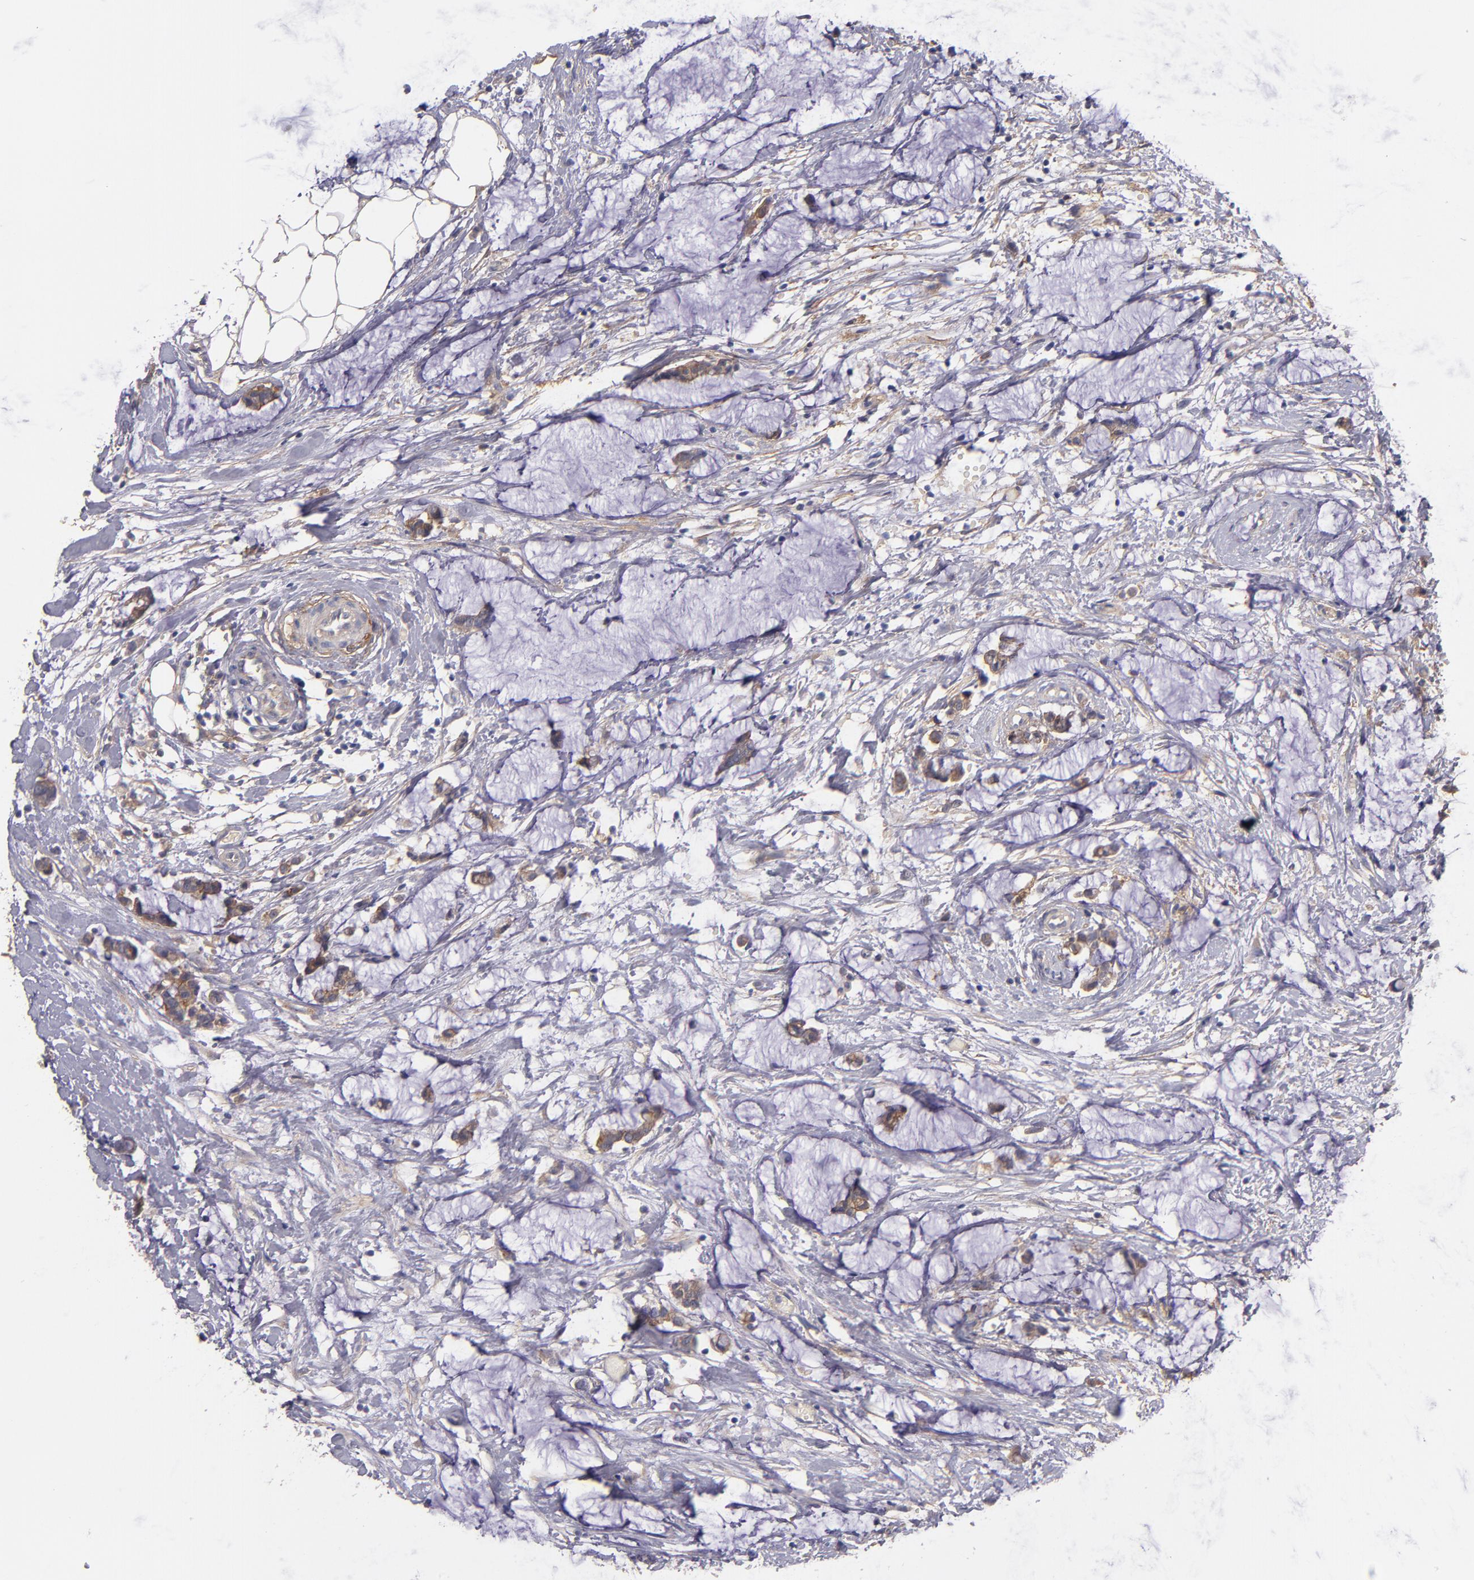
{"staining": {"intensity": "moderate", "quantity": ">75%", "location": "cytoplasmic/membranous"}, "tissue": "colorectal cancer", "cell_type": "Tumor cells", "image_type": "cancer", "snomed": [{"axis": "morphology", "description": "Adenocarcinoma, NOS"}, {"axis": "topography", "description": "Colon"}], "caption": "Moderate cytoplasmic/membranous positivity for a protein is present in about >75% of tumor cells of colorectal cancer (adenocarcinoma) using IHC.", "gene": "PLSCR4", "patient": {"sex": "male", "age": 14}}